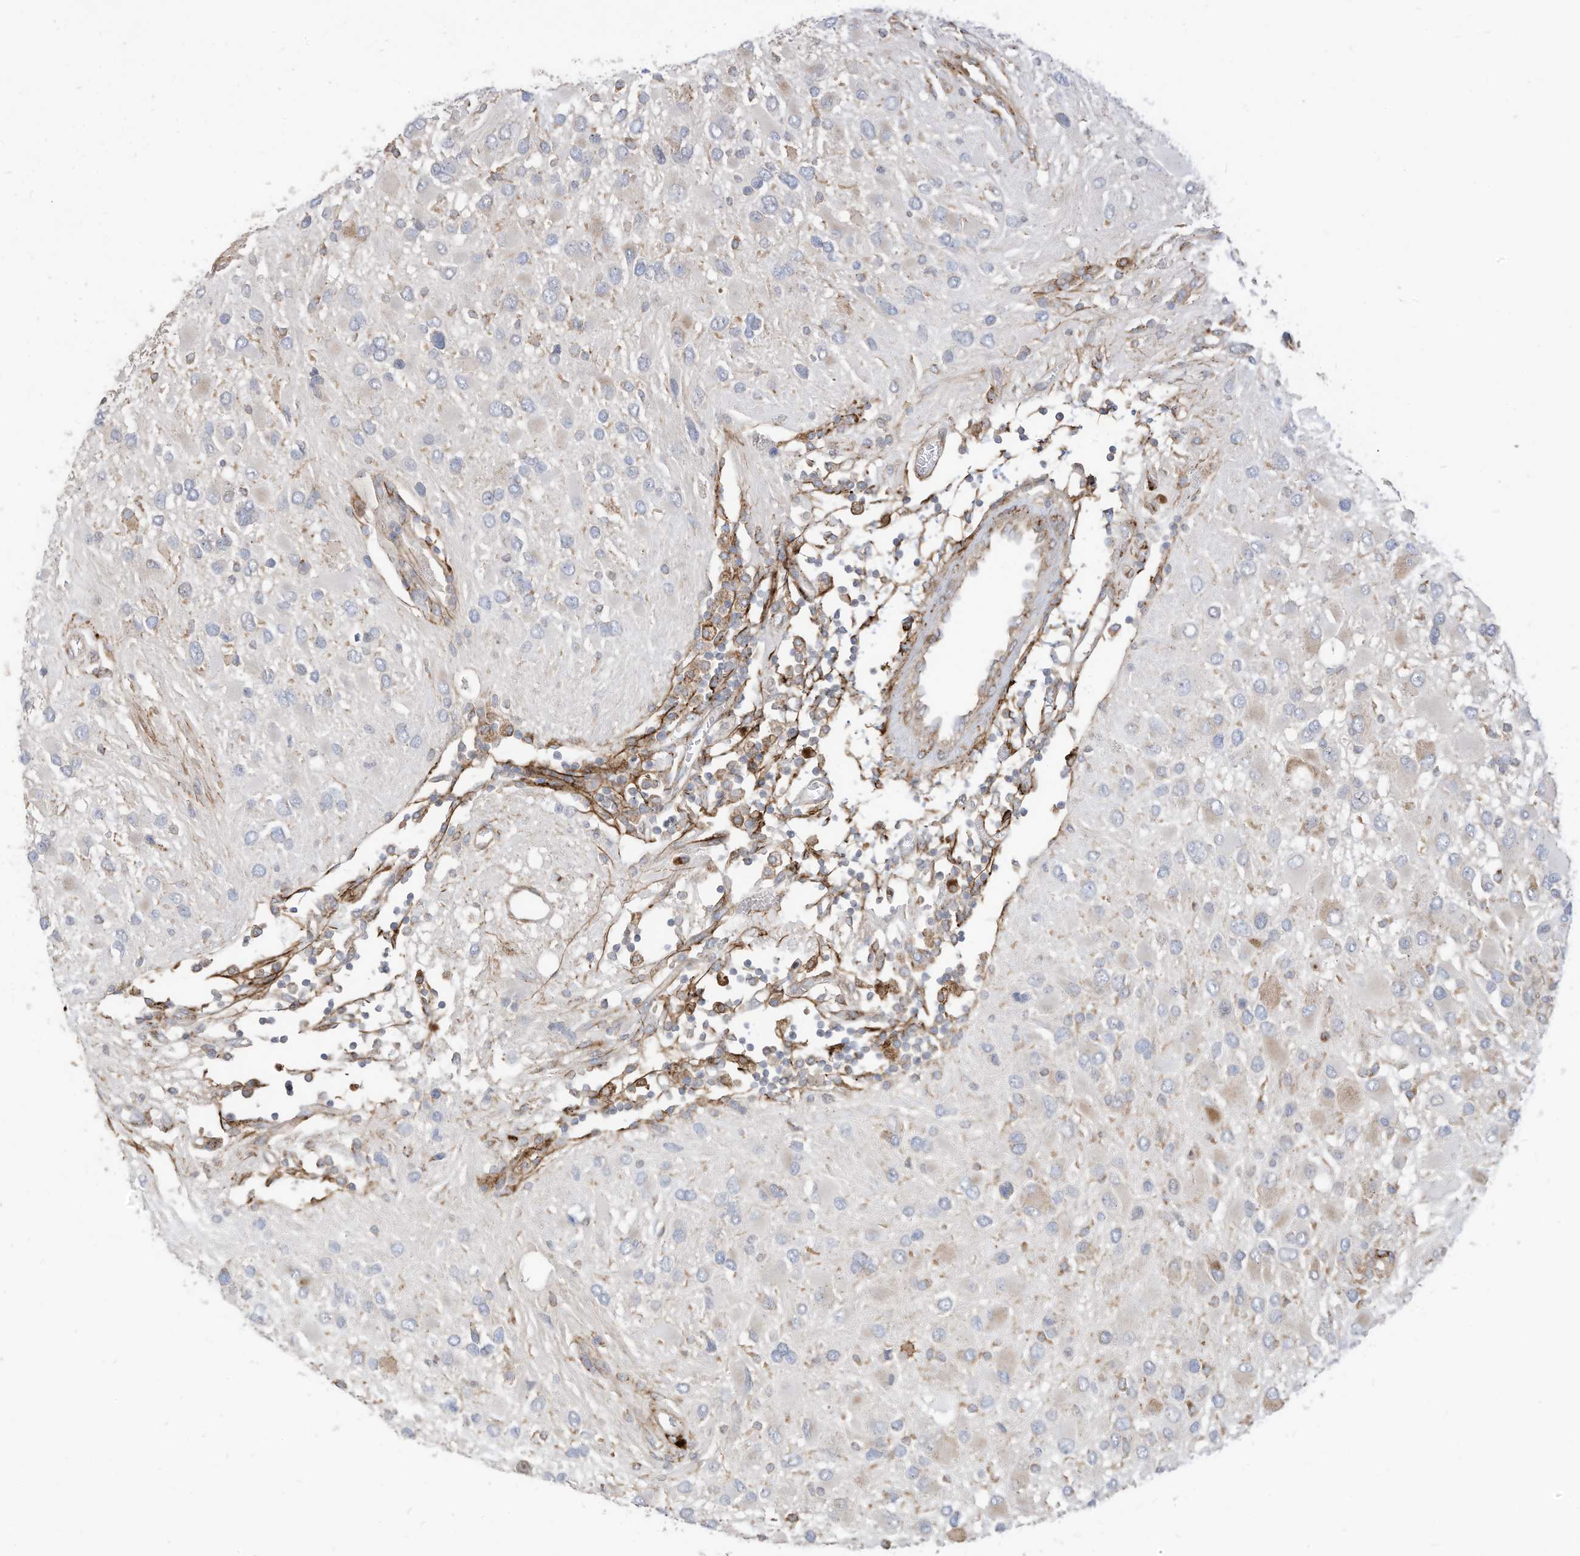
{"staining": {"intensity": "weak", "quantity": "<25%", "location": "cytoplasmic/membranous"}, "tissue": "glioma", "cell_type": "Tumor cells", "image_type": "cancer", "snomed": [{"axis": "morphology", "description": "Glioma, malignant, High grade"}, {"axis": "topography", "description": "Brain"}], "caption": "Glioma stained for a protein using immunohistochemistry (IHC) reveals no positivity tumor cells.", "gene": "TRNAU1AP", "patient": {"sex": "male", "age": 53}}